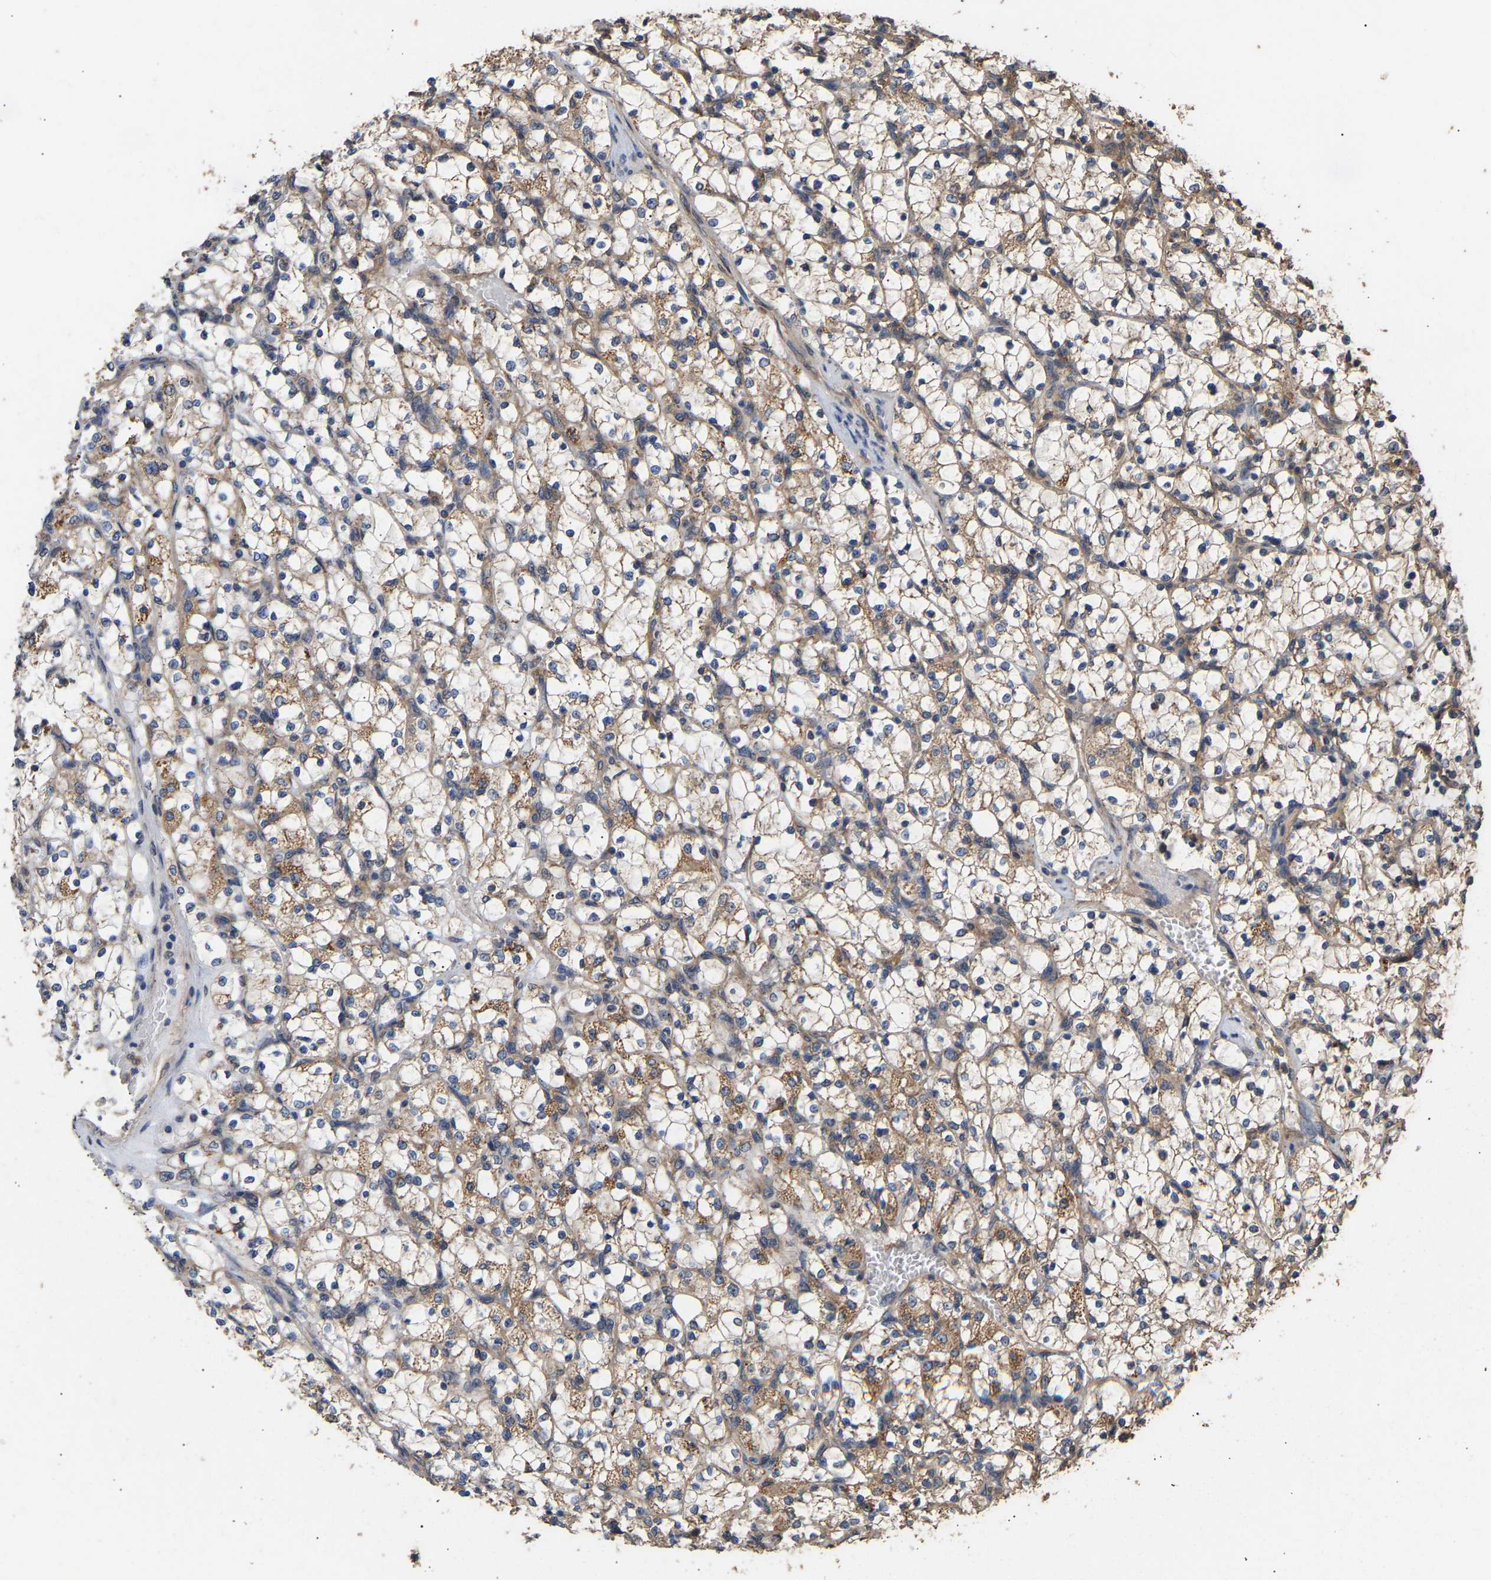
{"staining": {"intensity": "moderate", "quantity": "25%-75%", "location": "cytoplasmic/membranous"}, "tissue": "renal cancer", "cell_type": "Tumor cells", "image_type": "cancer", "snomed": [{"axis": "morphology", "description": "Adenocarcinoma, NOS"}, {"axis": "topography", "description": "Kidney"}], "caption": "Immunohistochemical staining of adenocarcinoma (renal) exhibits medium levels of moderate cytoplasmic/membranous positivity in about 25%-75% of tumor cells.", "gene": "ZNF26", "patient": {"sex": "female", "age": 69}}